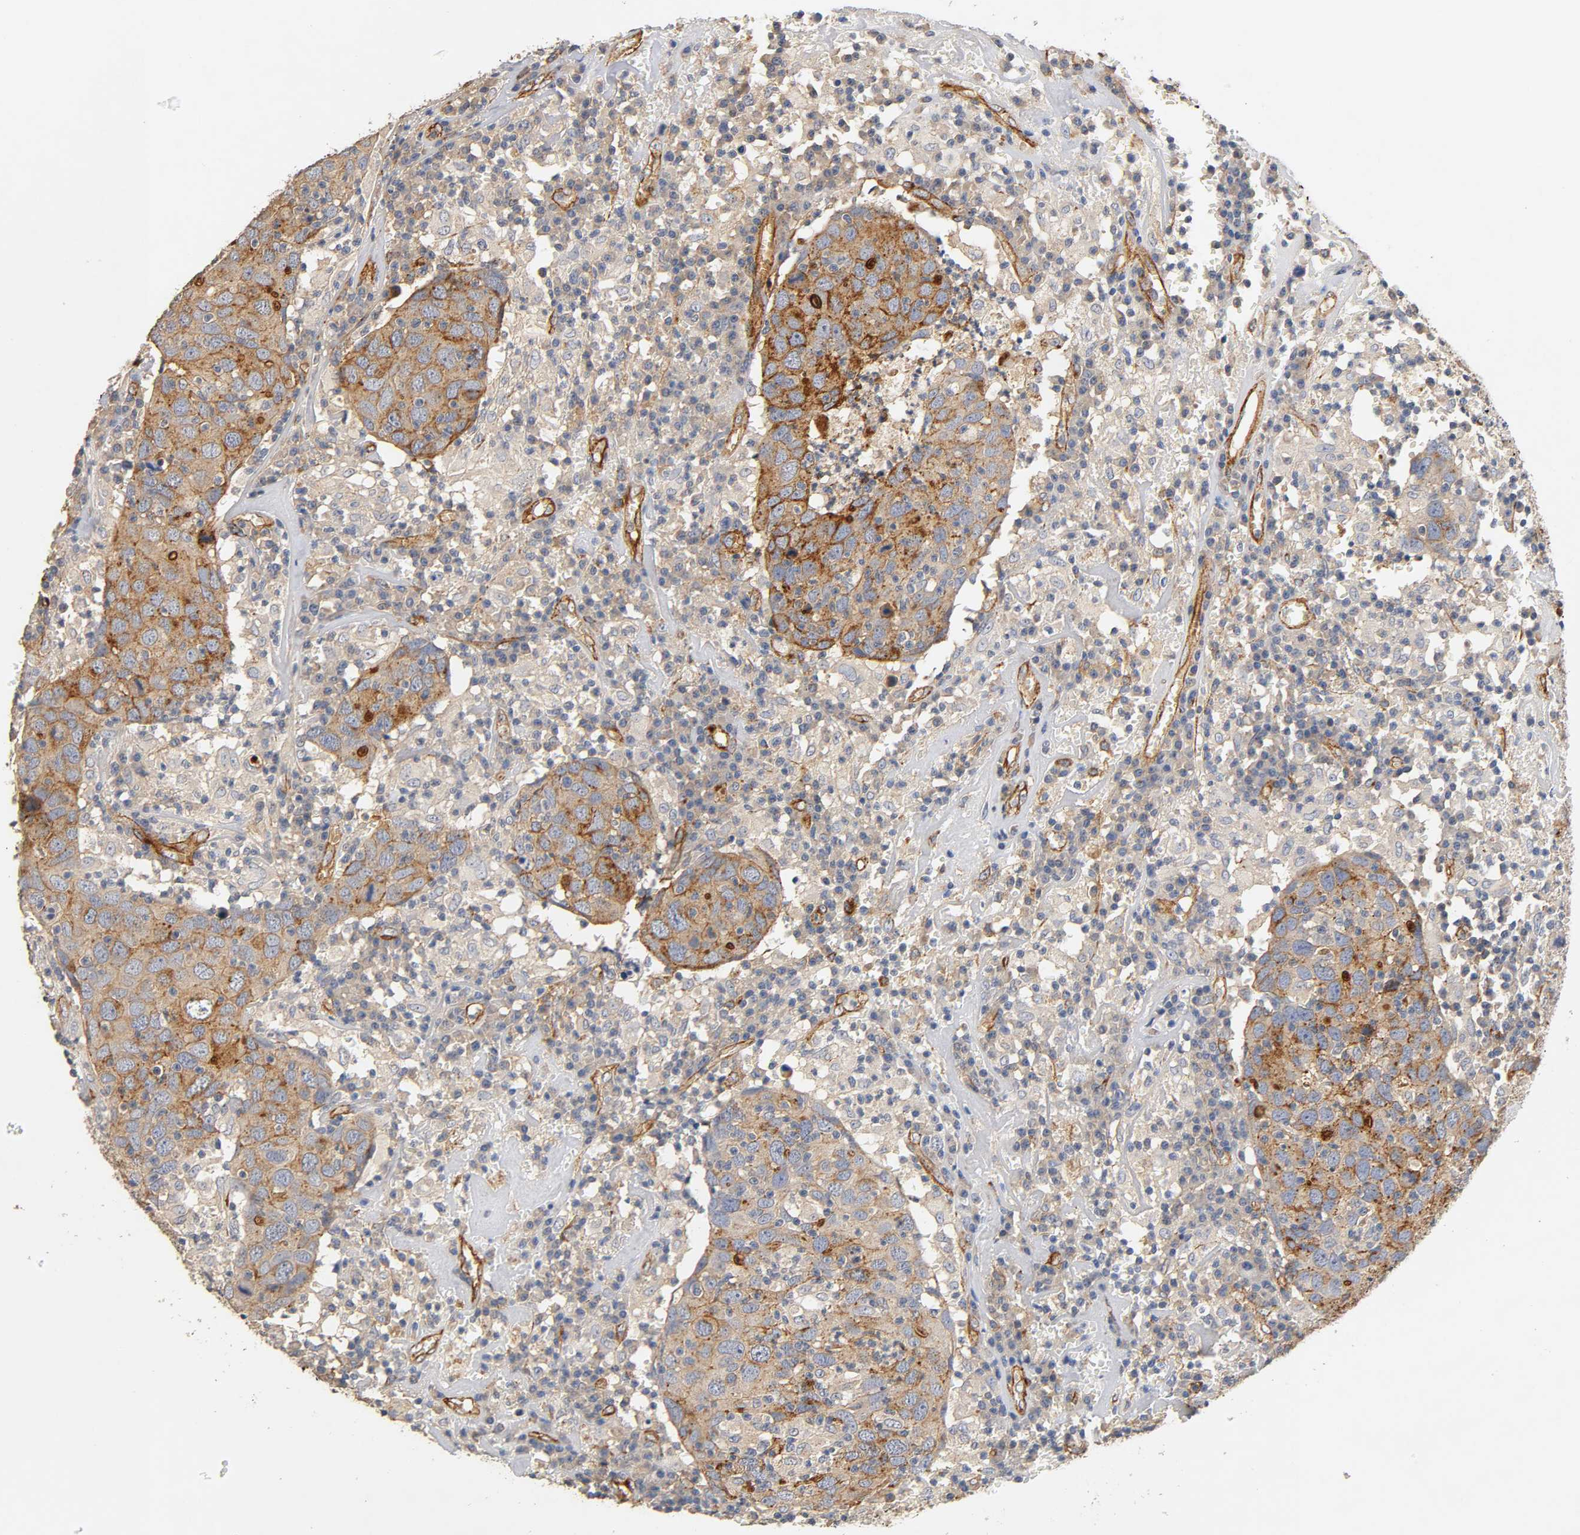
{"staining": {"intensity": "moderate", "quantity": "25%-75%", "location": "cytoplasmic/membranous"}, "tissue": "head and neck cancer", "cell_type": "Tumor cells", "image_type": "cancer", "snomed": [{"axis": "morphology", "description": "Adenocarcinoma, NOS"}, {"axis": "topography", "description": "Salivary gland"}, {"axis": "topography", "description": "Head-Neck"}], "caption": "Head and neck adenocarcinoma tissue shows moderate cytoplasmic/membranous staining in approximately 25%-75% of tumor cells, visualized by immunohistochemistry.", "gene": "IFITM3", "patient": {"sex": "female", "age": 65}}